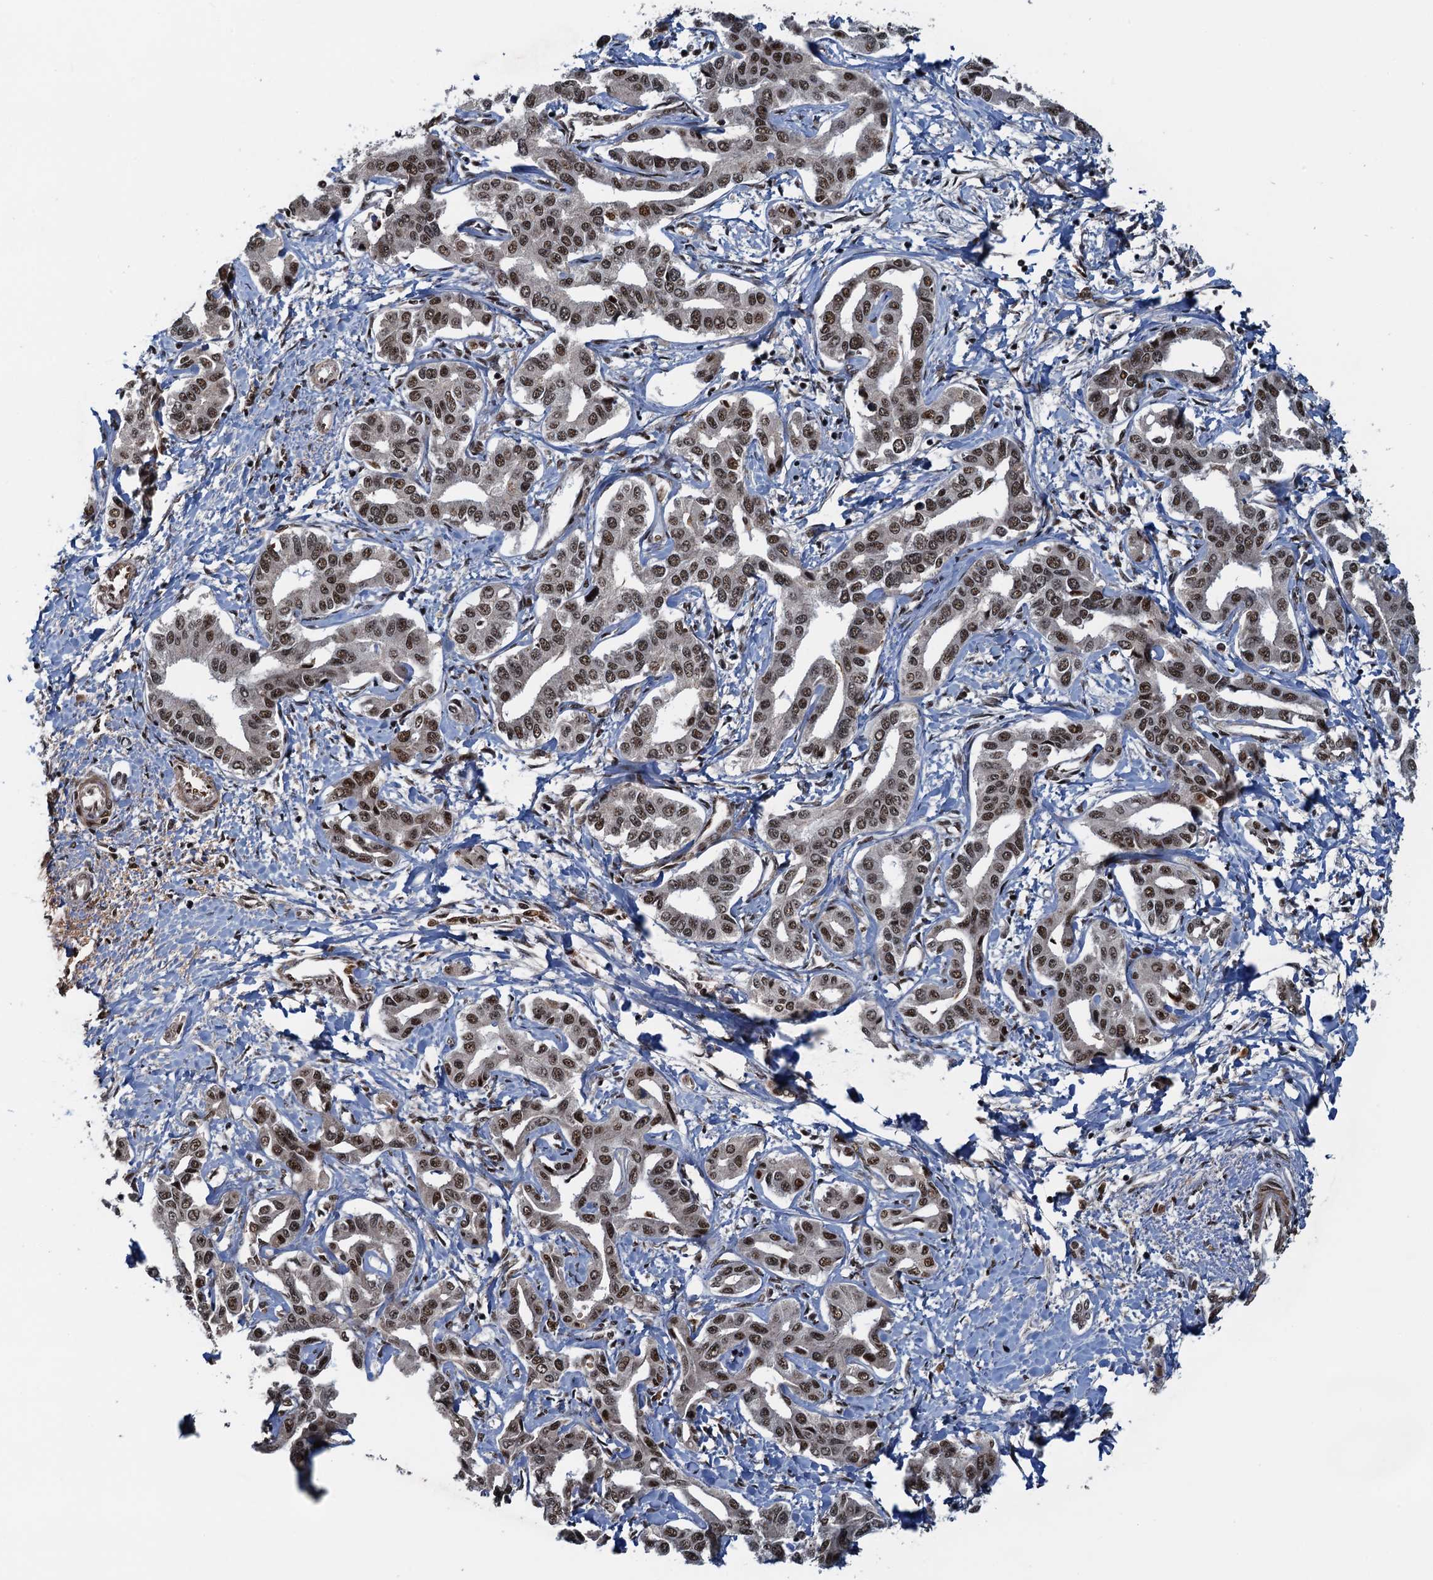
{"staining": {"intensity": "moderate", "quantity": ">75%", "location": "nuclear"}, "tissue": "liver cancer", "cell_type": "Tumor cells", "image_type": "cancer", "snomed": [{"axis": "morphology", "description": "Cholangiocarcinoma"}, {"axis": "topography", "description": "Liver"}], "caption": "This micrograph shows immunohistochemistry (IHC) staining of human cholangiocarcinoma (liver), with medium moderate nuclear positivity in about >75% of tumor cells.", "gene": "ZC3H18", "patient": {"sex": "male", "age": 59}}